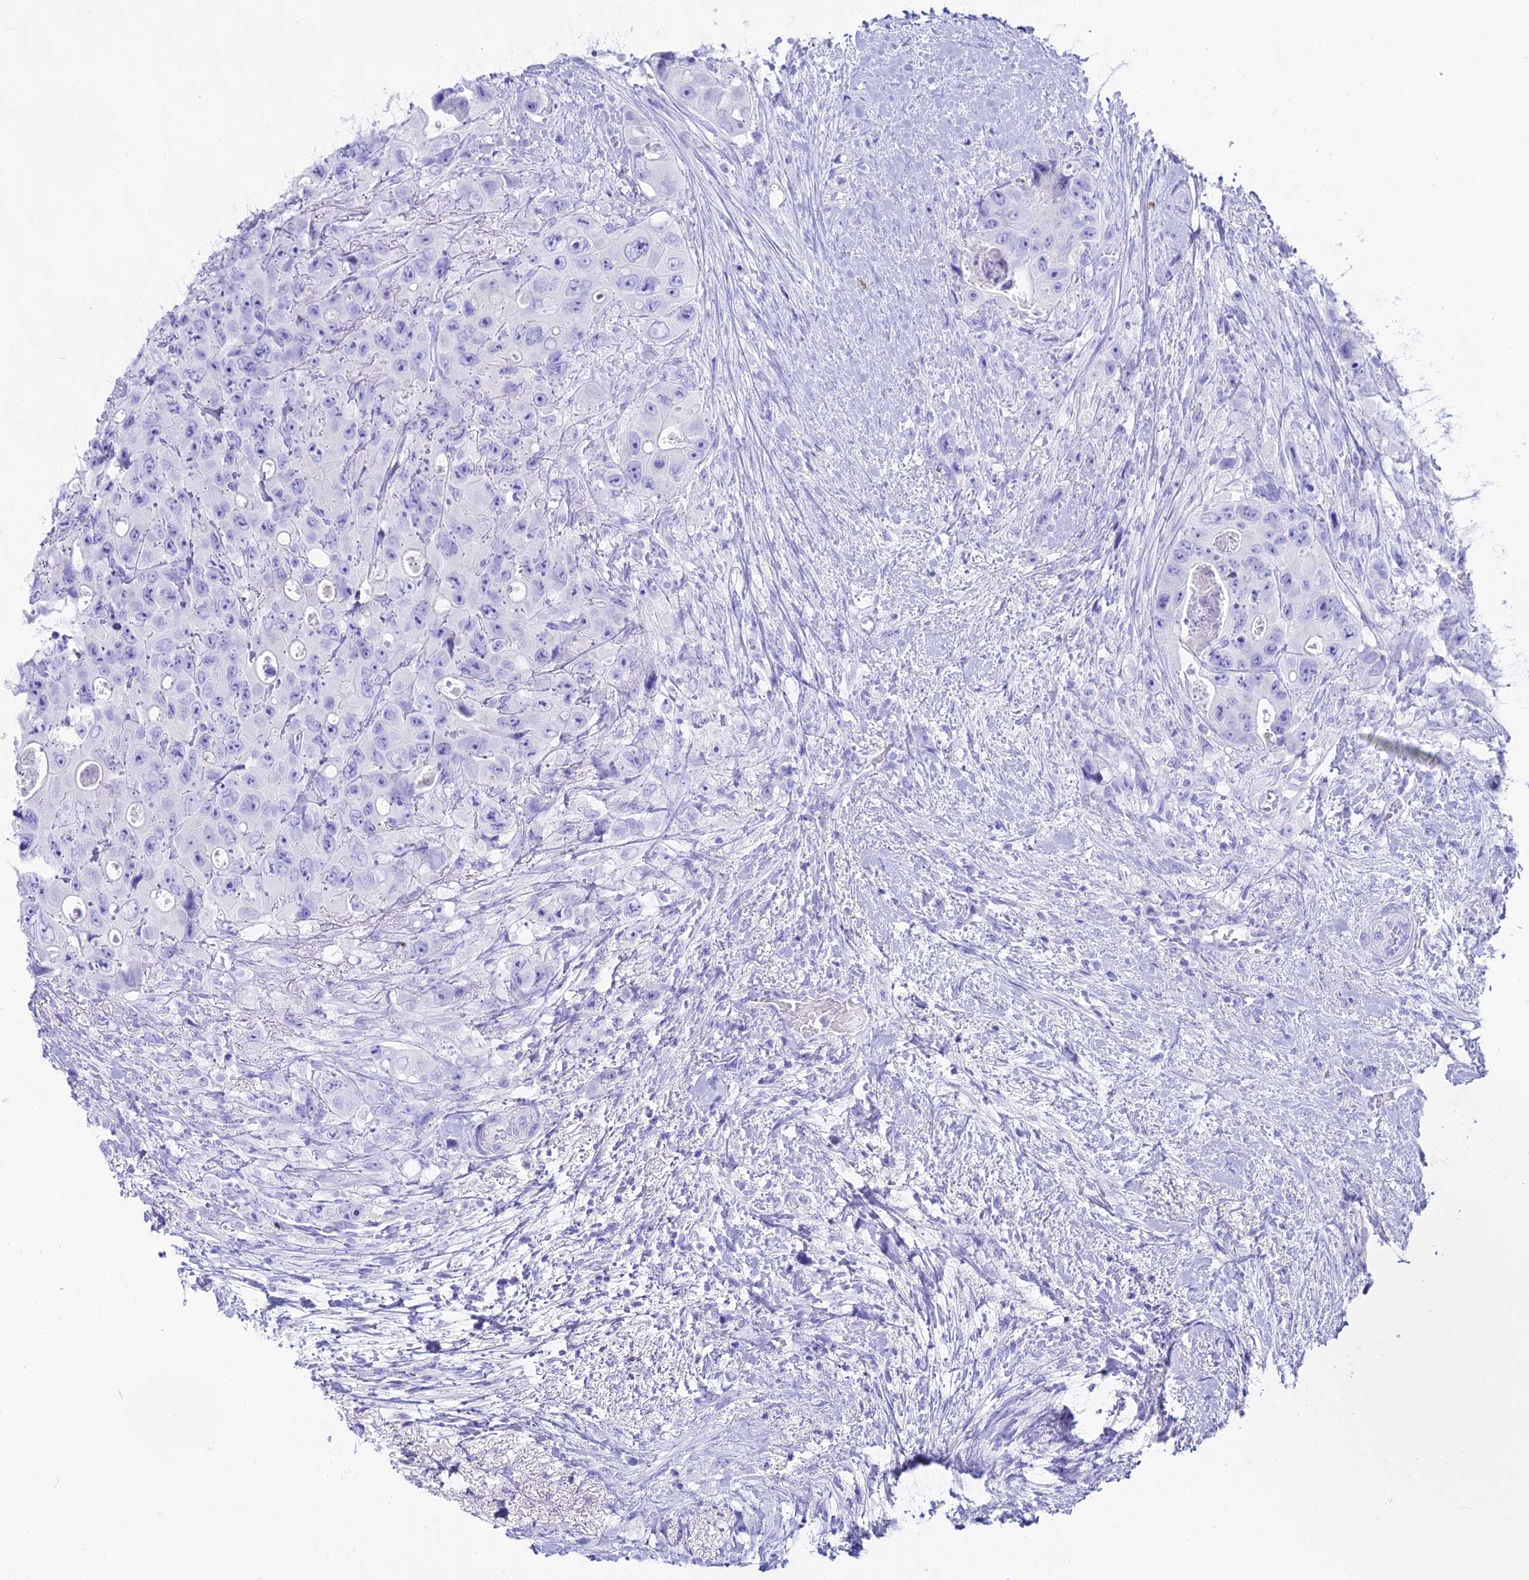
{"staining": {"intensity": "negative", "quantity": "none", "location": "none"}, "tissue": "colorectal cancer", "cell_type": "Tumor cells", "image_type": "cancer", "snomed": [{"axis": "morphology", "description": "Adenocarcinoma, NOS"}, {"axis": "topography", "description": "Colon"}], "caption": "Immunohistochemistry micrograph of neoplastic tissue: human colorectal cancer (adenocarcinoma) stained with DAB (3,3'-diaminobenzidine) demonstrates no significant protein expression in tumor cells.", "gene": "CGB2", "patient": {"sex": "female", "age": 46}}